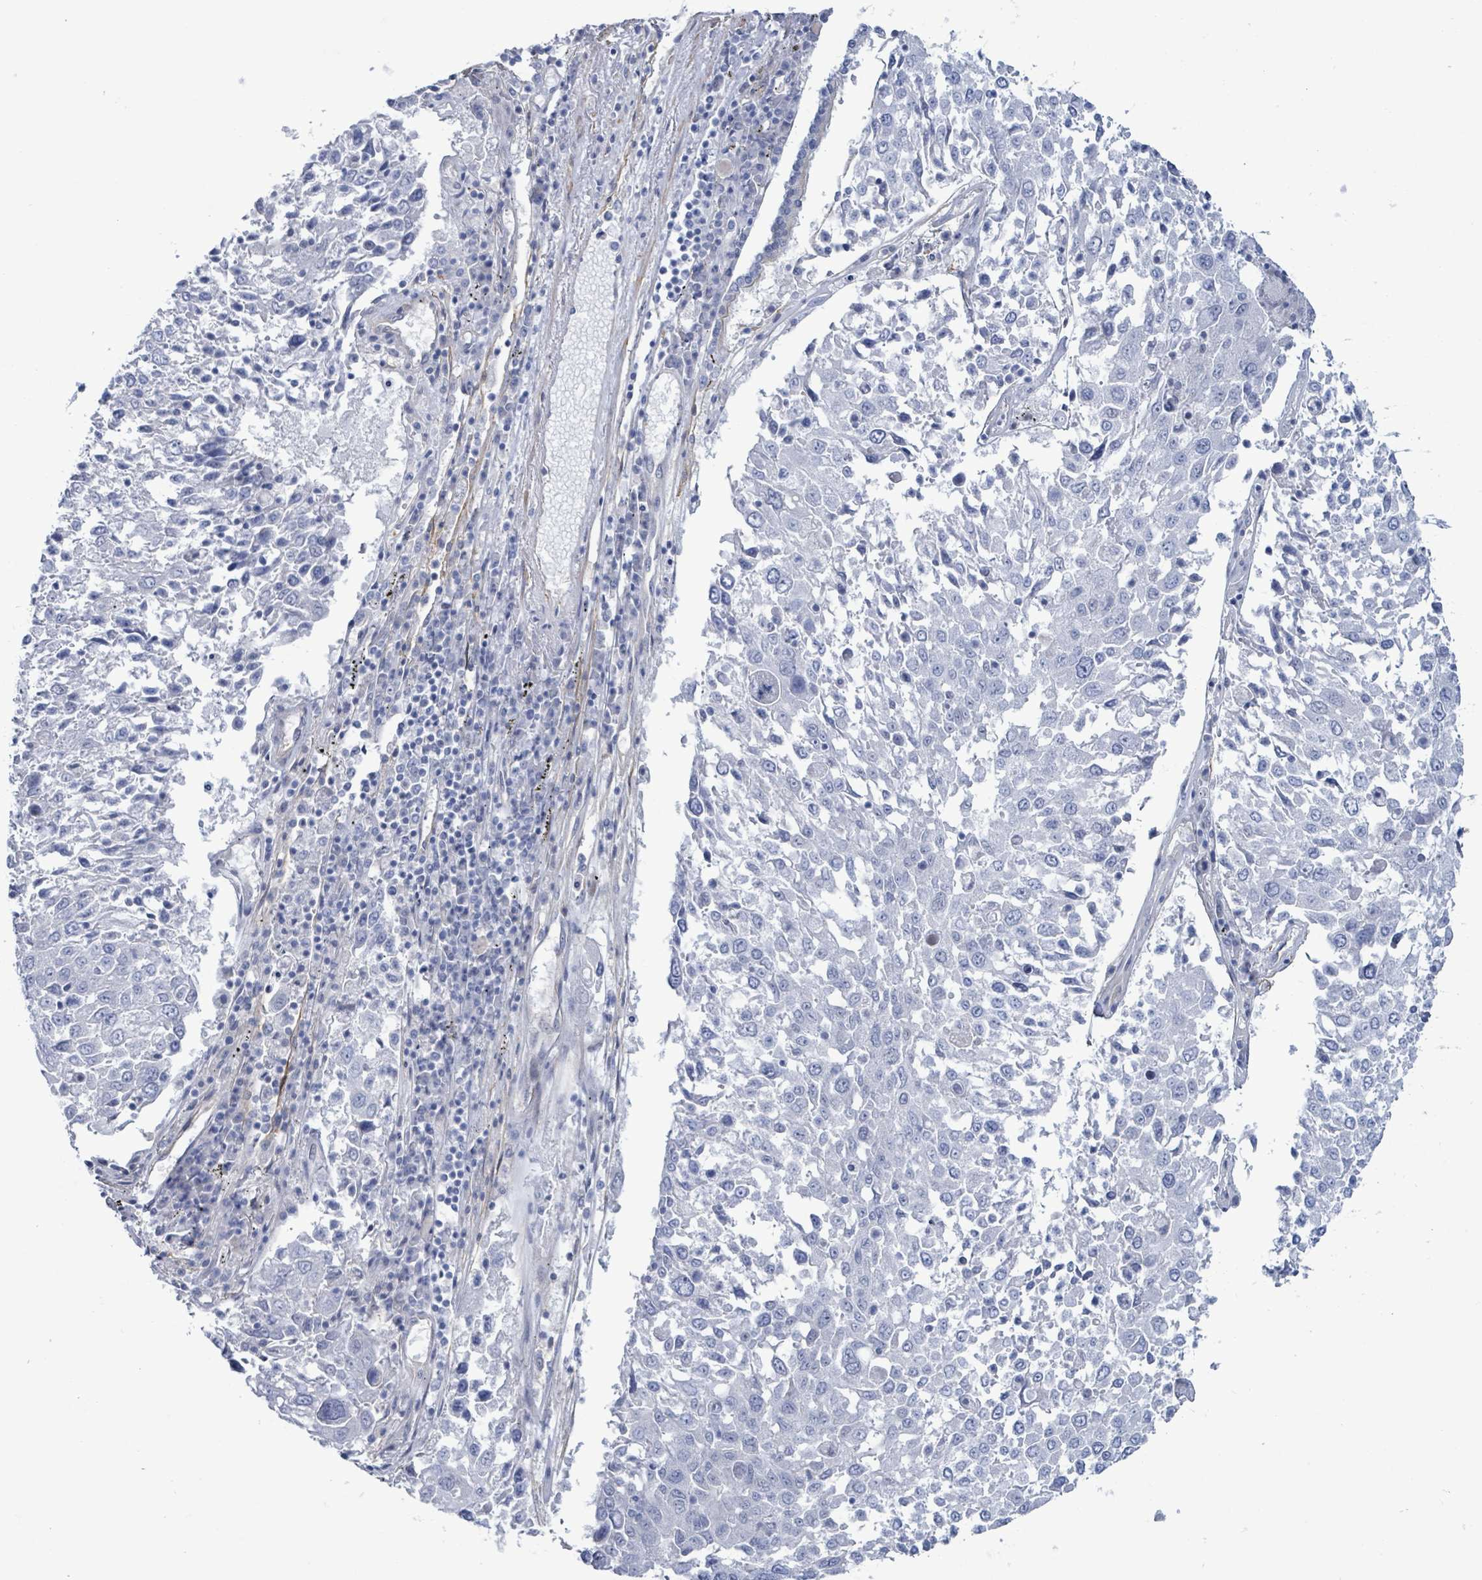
{"staining": {"intensity": "negative", "quantity": "none", "location": "none"}, "tissue": "lung cancer", "cell_type": "Tumor cells", "image_type": "cancer", "snomed": [{"axis": "morphology", "description": "Squamous cell carcinoma, NOS"}, {"axis": "topography", "description": "Lung"}], "caption": "IHC of lung cancer (squamous cell carcinoma) exhibits no staining in tumor cells.", "gene": "DMRTC1B", "patient": {"sex": "male", "age": 65}}